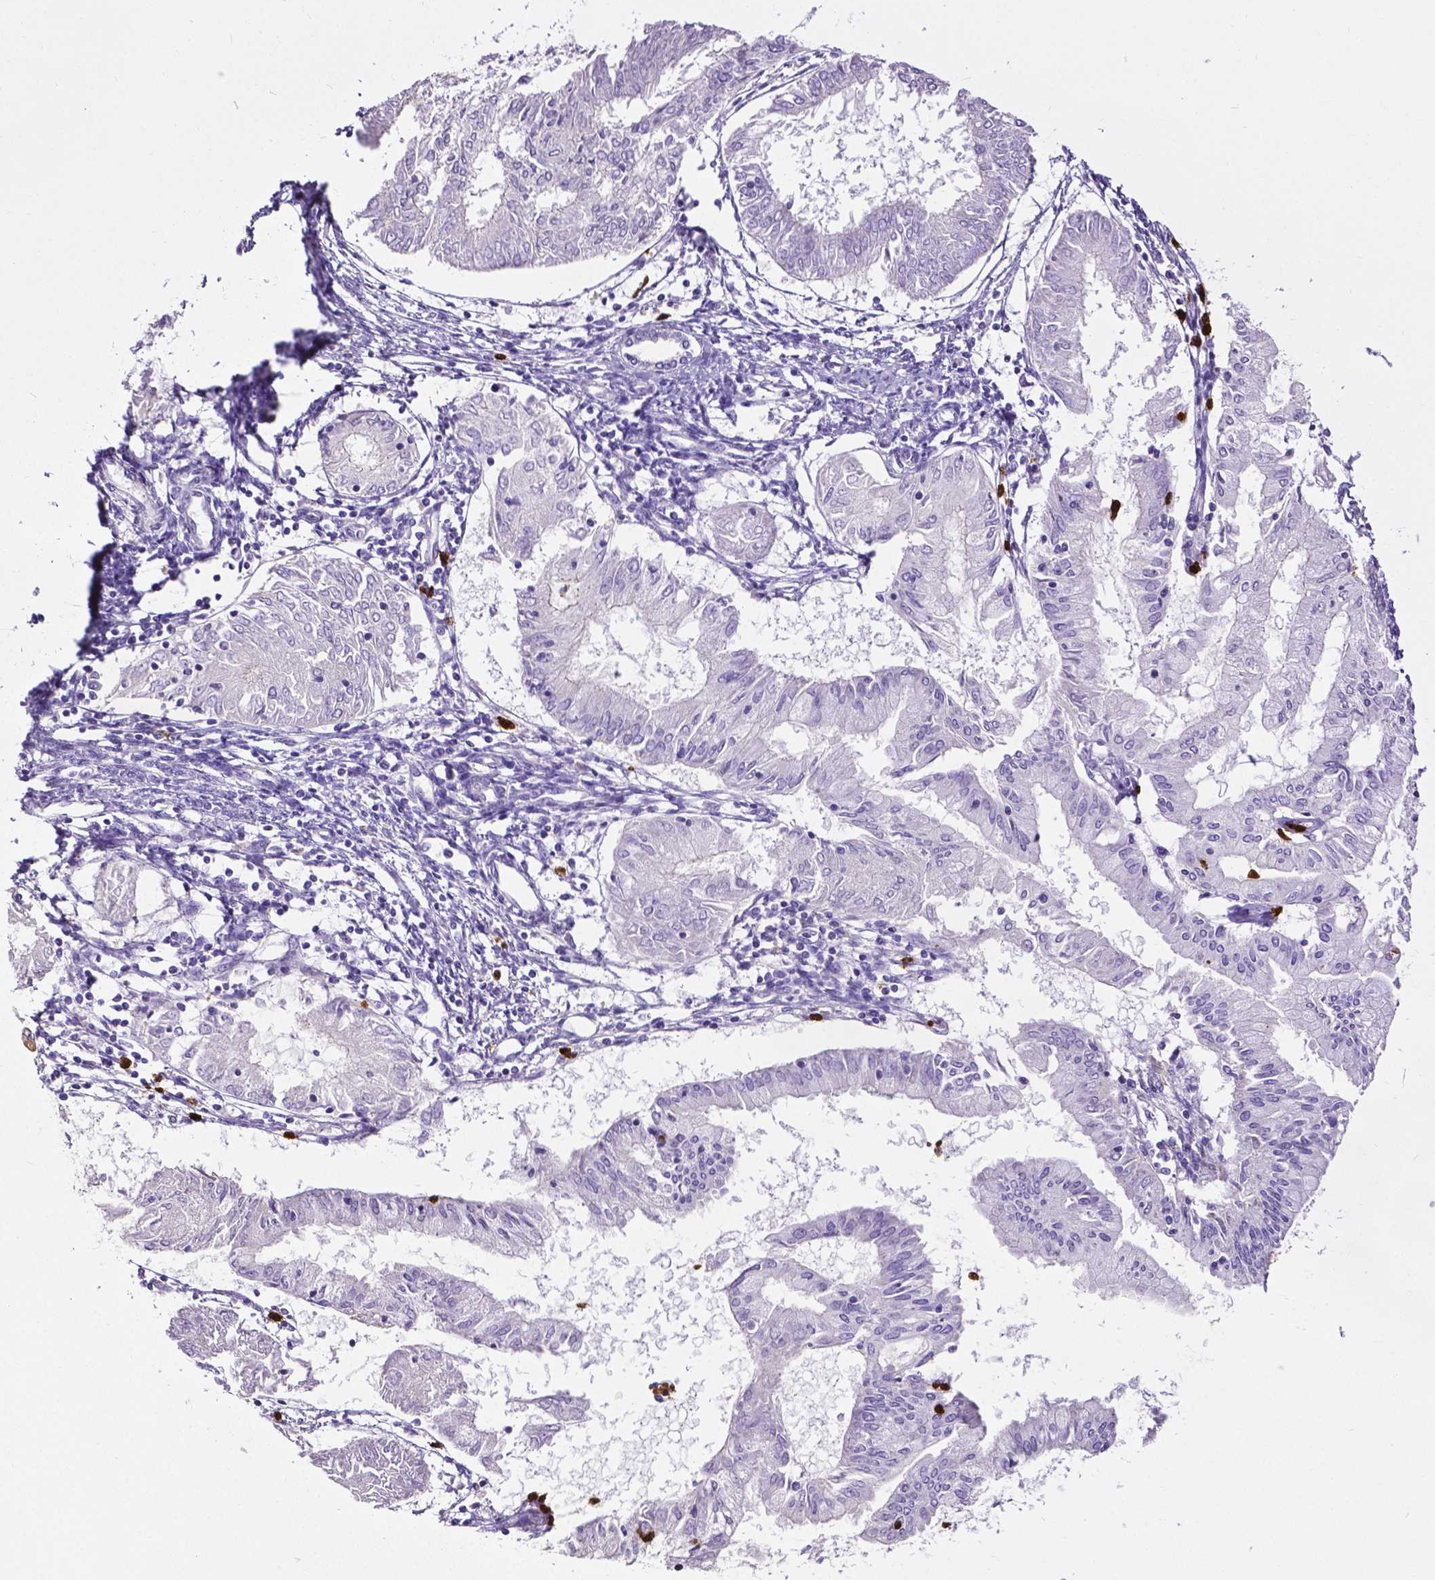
{"staining": {"intensity": "negative", "quantity": "none", "location": "none"}, "tissue": "endometrial cancer", "cell_type": "Tumor cells", "image_type": "cancer", "snomed": [{"axis": "morphology", "description": "Adenocarcinoma, NOS"}, {"axis": "topography", "description": "Endometrium"}], "caption": "Histopathology image shows no protein expression in tumor cells of endometrial cancer (adenocarcinoma) tissue.", "gene": "MMP9", "patient": {"sex": "female", "age": 68}}